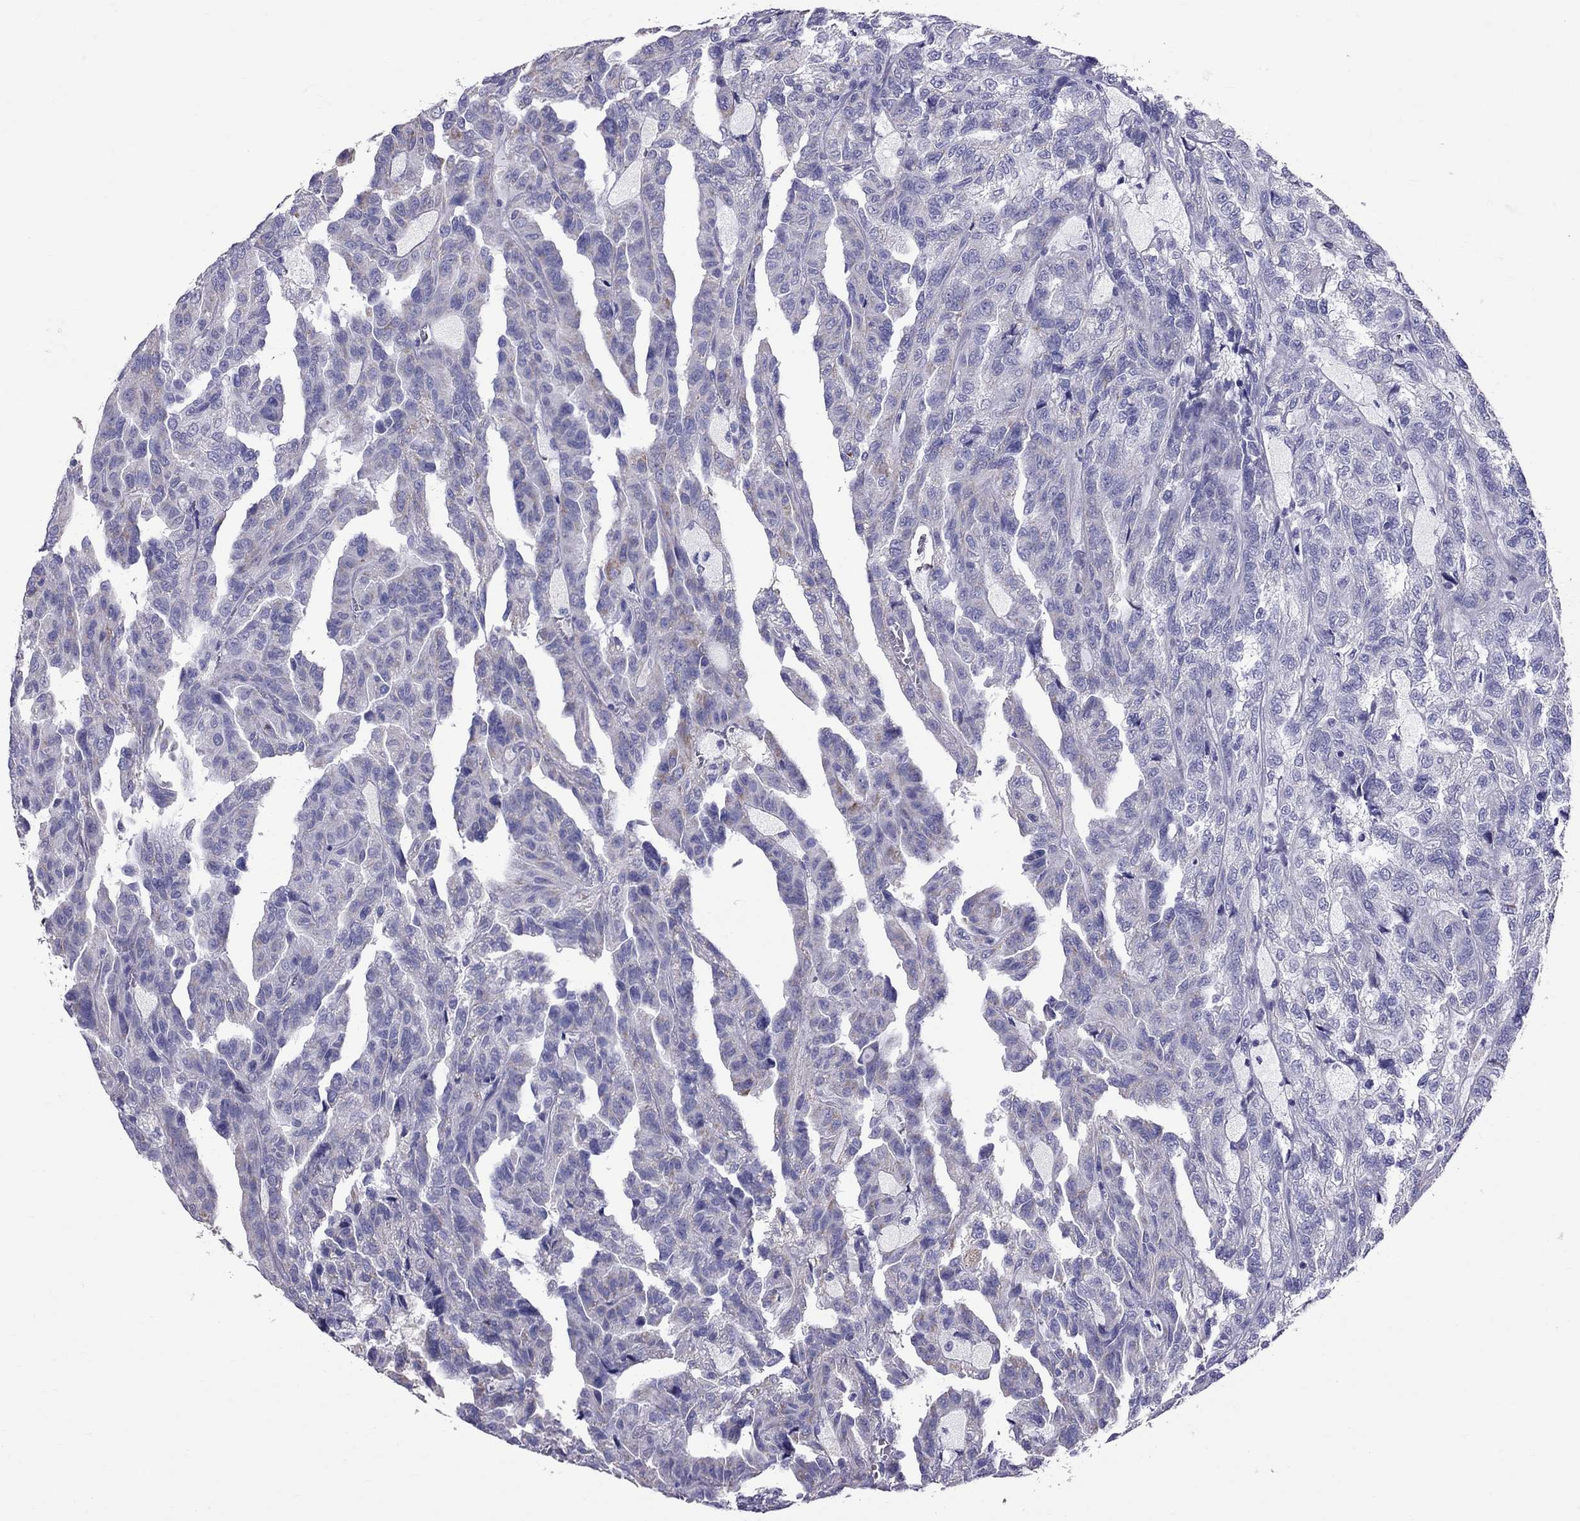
{"staining": {"intensity": "weak", "quantity": "<25%", "location": "cytoplasmic/membranous"}, "tissue": "renal cancer", "cell_type": "Tumor cells", "image_type": "cancer", "snomed": [{"axis": "morphology", "description": "Adenocarcinoma, NOS"}, {"axis": "topography", "description": "Kidney"}], "caption": "This is a histopathology image of immunohistochemistry (IHC) staining of renal cancer (adenocarcinoma), which shows no expression in tumor cells.", "gene": "TTLL13", "patient": {"sex": "male", "age": 79}}